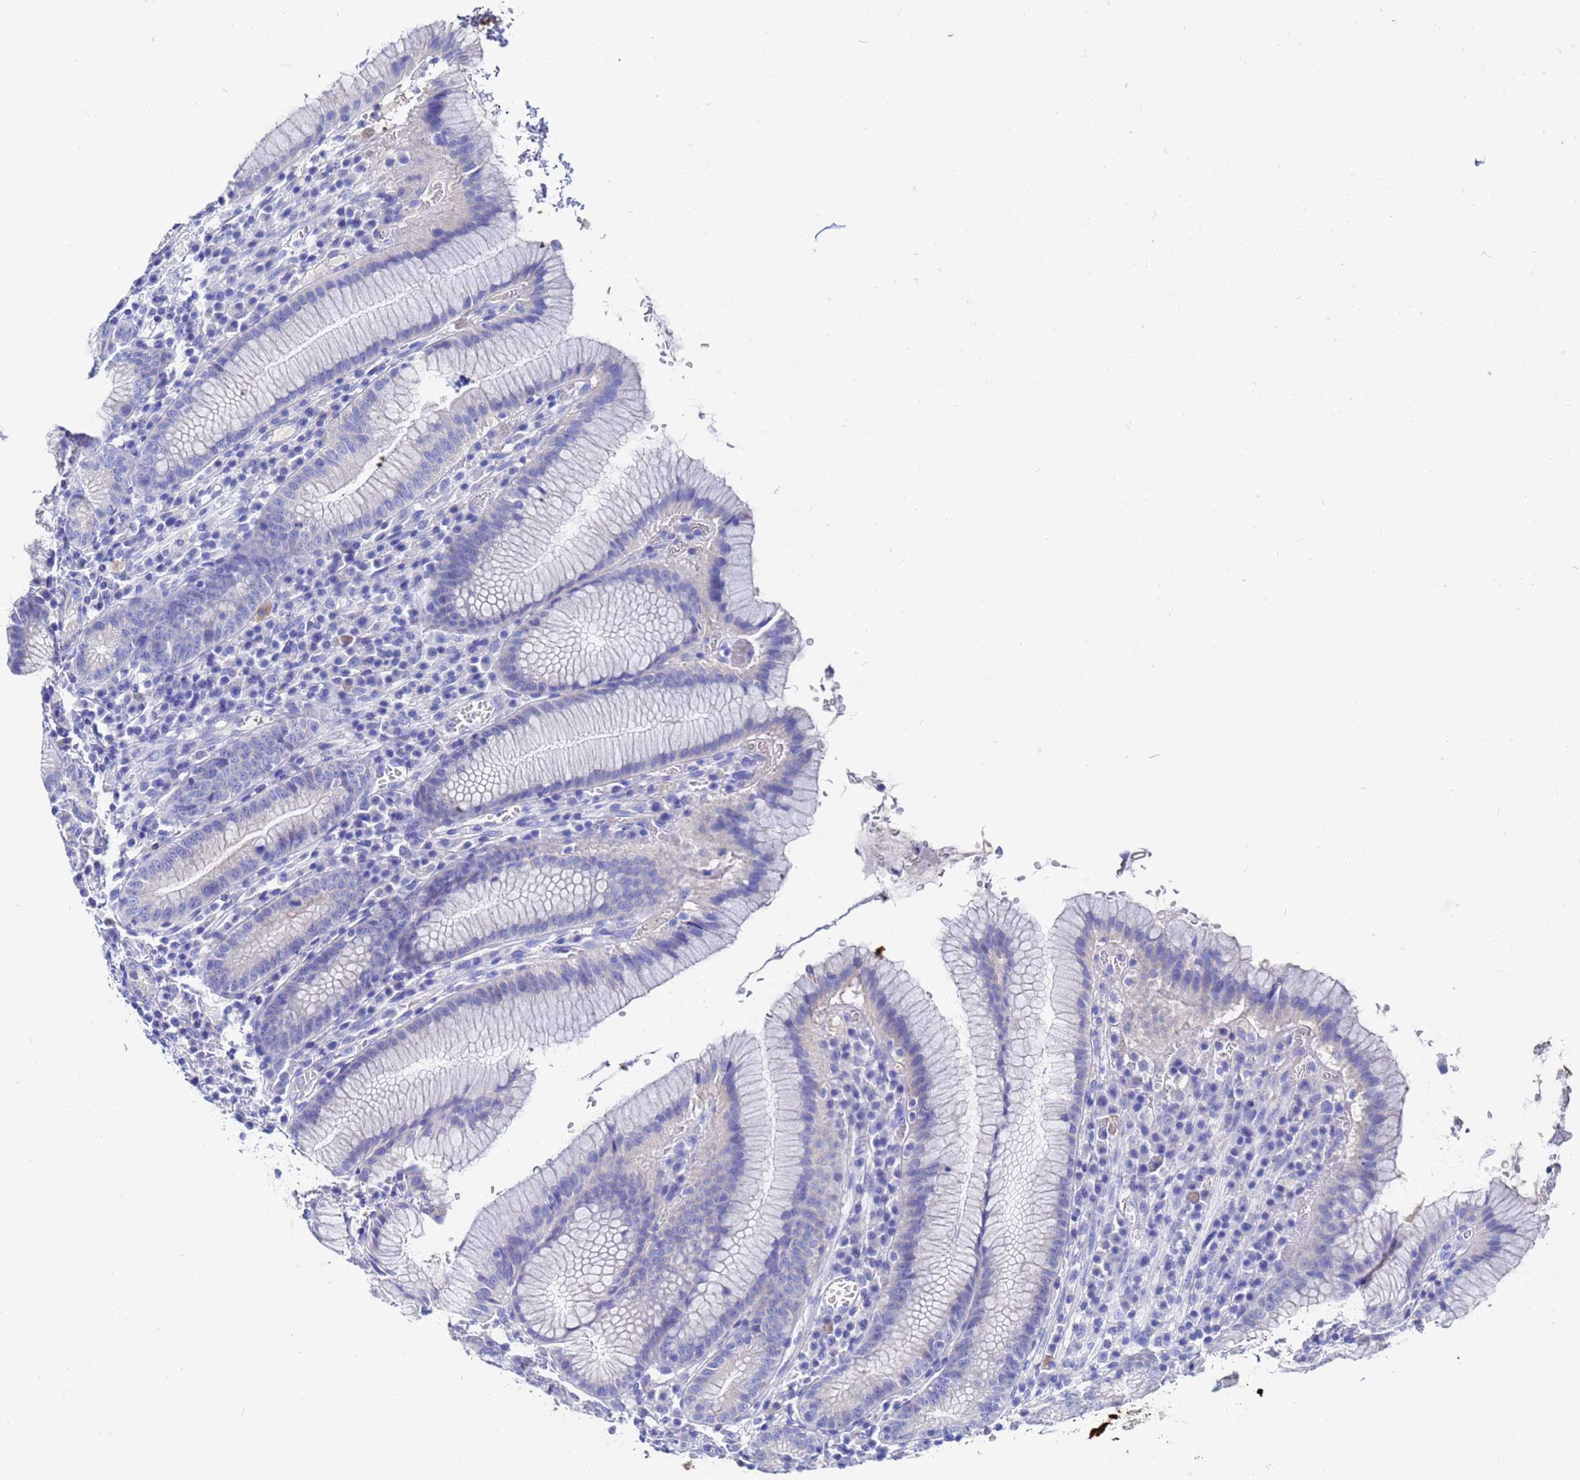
{"staining": {"intensity": "negative", "quantity": "none", "location": "none"}, "tissue": "stomach", "cell_type": "Glandular cells", "image_type": "normal", "snomed": [{"axis": "morphology", "description": "Normal tissue, NOS"}, {"axis": "topography", "description": "Stomach"}], "caption": "This is a photomicrograph of immunohistochemistry staining of normal stomach, which shows no expression in glandular cells.", "gene": "AQP12A", "patient": {"sex": "male", "age": 55}}